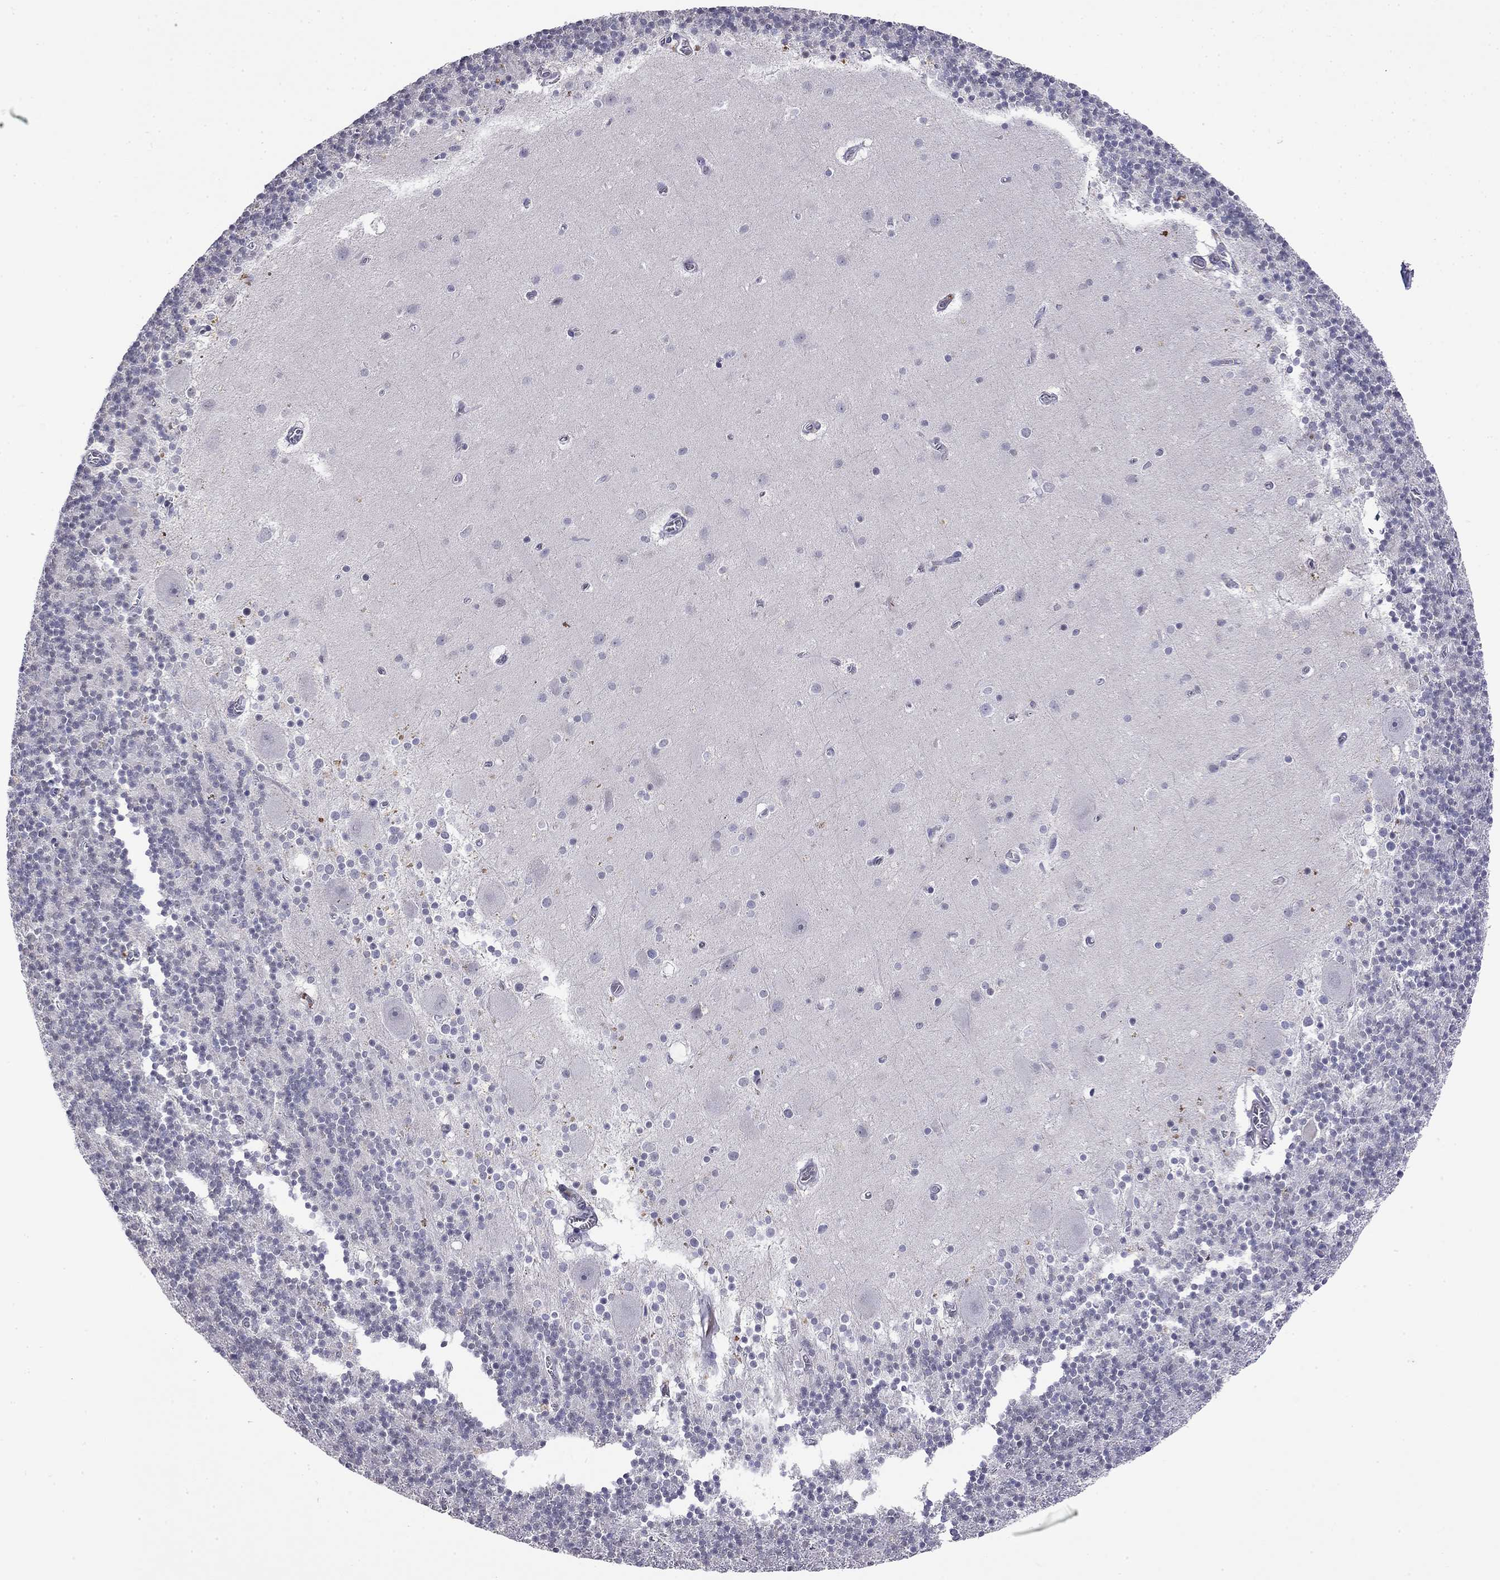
{"staining": {"intensity": "negative", "quantity": "none", "location": "none"}, "tissue": "cerebellum", "cell_type": "Cells in granular layer", "image_type": "normal", "snomed": [{"axis": "morphology", "description": "Normal tissue, NOS"}, {"axis": "topography", "description": "Cerebellum"}], "caption": "A histopathology image of human cerebellum is negative for staining in cells in granular layer. (DAB (3,3'-diaminobenzidine) IHC visualized using brightfield microscopy, high magnification).", "gene": "WNK3", "patient": {"sex": "male", "age": 70}}